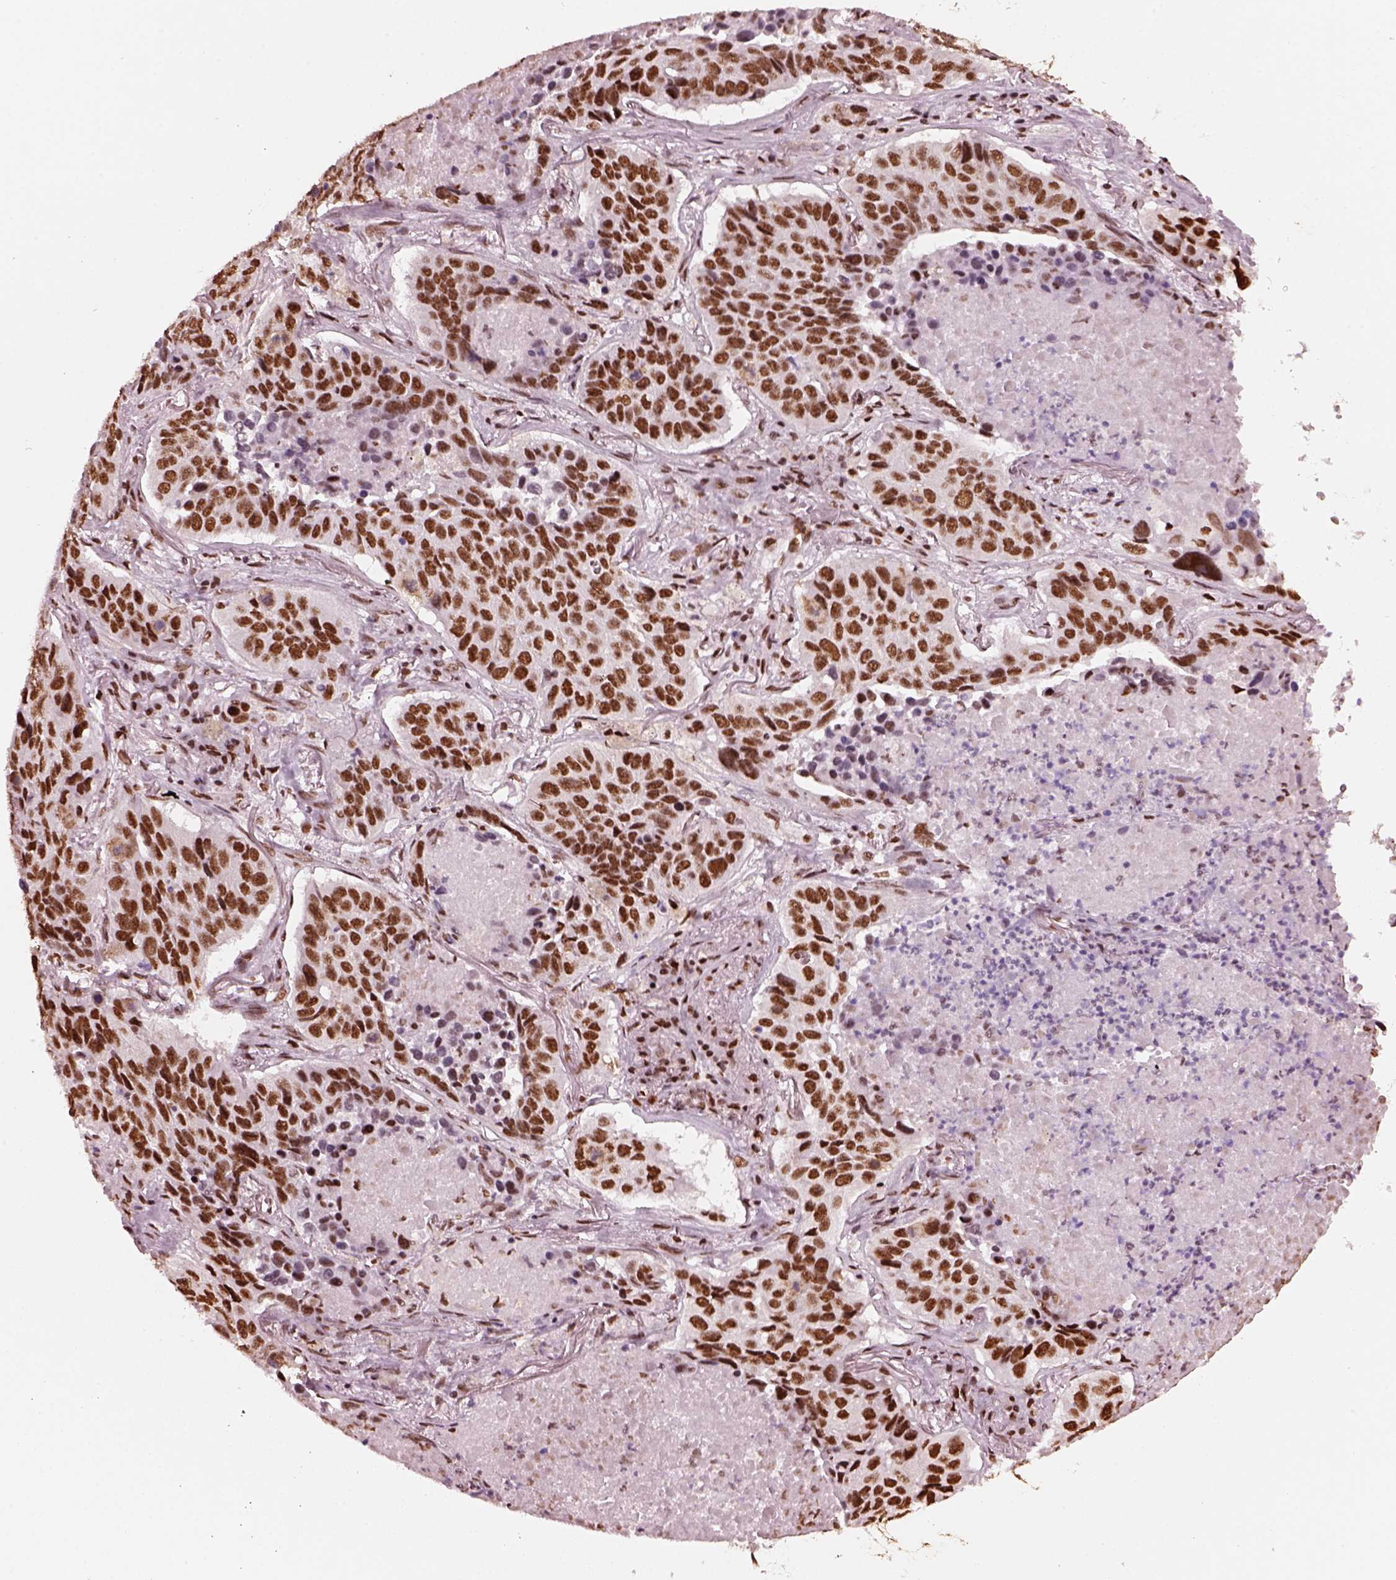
{"staining": {"intensity": "strong", "quantity": ">75%", "location": "nuclear"}, "tissue": "lung cancer", "cell_type": "Tumor cells", "image_type": "cancer", "snomed": [{"axis": "morphology", "description": "Normal tissue, NOS"}, {"axis": "morphology", "description": "Squamous cell carcinoma, NOS"}, {"axis": "topography", "description": "Bronchus"}, {"axis": "topography", "description": "Lung"}], "caption": "Lung squamous cell carcinoma stained with DAB immunohistochemistry demonstrates high levels of strong nuclear positivity in about >75% of tumor cells. The protein is stained brown, and the nuclei are stained in blue (DAB IHC with brightfield microscopy, high magnification).", "gene": "CBFA2T3", "patient": {"sex": "male", "age": 64}}